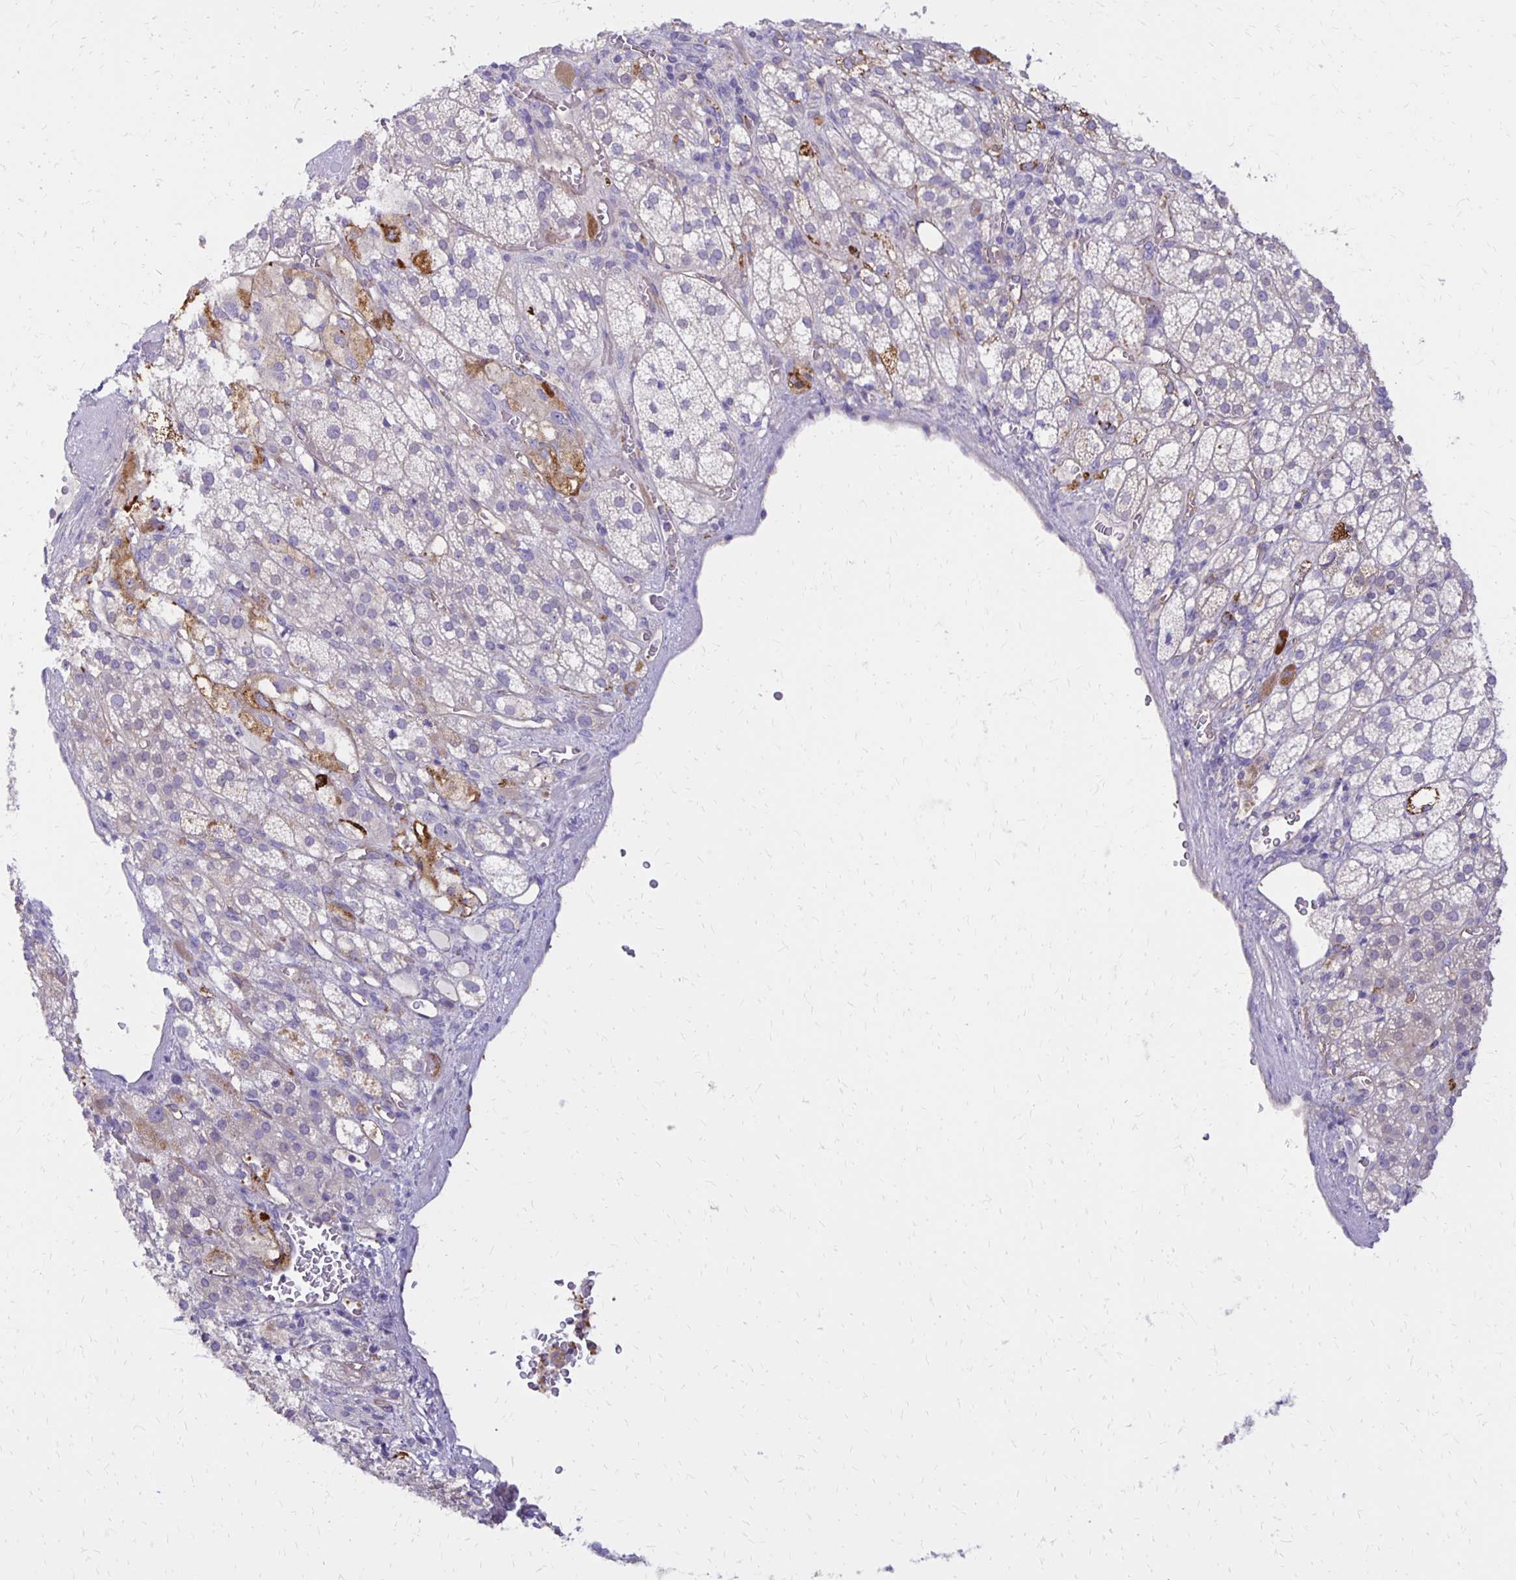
{"staining": {"intensity": "moderate", "quantity": "25%-75%", "location": "cytoplasmic/membranous"}, "tissue": "adrenal gland", "cell_type": "Glandular cells", "image_type": "normal", "snomed": [{"axis": "morphology", "description": "Normal tissue, NOS"}, {"axis": "topography", "description": "Adrenal gland"}], "caption": "Immunohistochemical staining of unremarkable human adrenal gland displays moderate cytoplasmic/membranous protein positivity in approximately 25%-75% of glandular cells.", "gene": "TTYH1", "patient": {"sex": "female", "age": 60}}